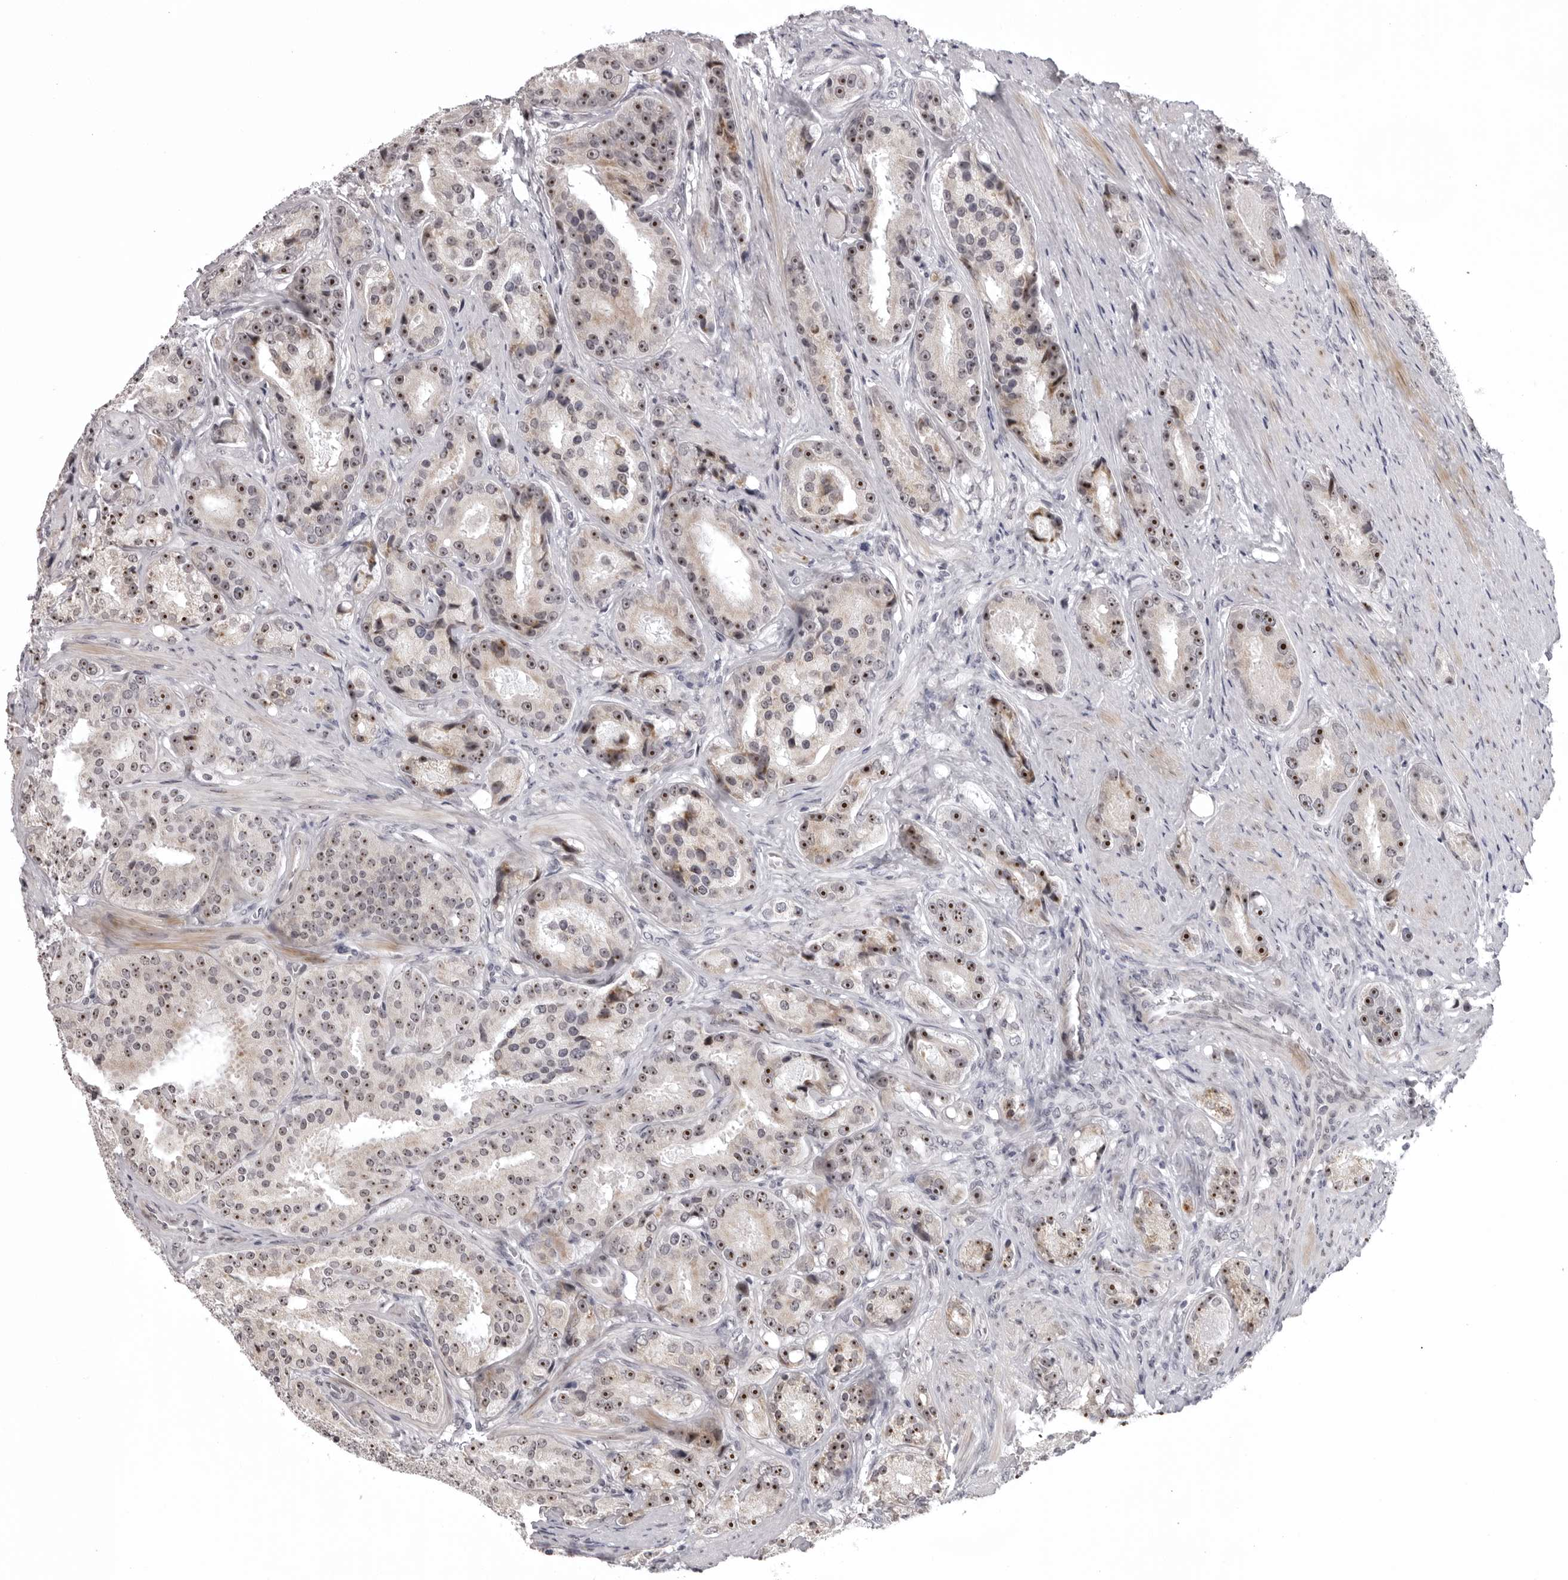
{"staining": {"intensity": "strong", "quantity": "25%-75%", "location": "nuclear"}, "tissue": "prostate cancer", "cell_type": "Tumor cells", "image_type": "cancer", "snomed": [{"axis": "morphology", "description": "Adenocarcinoma, High grade"}, {"axis": "topography", "description": "Prostate"}], "caption": "Immunohistochemical staining of human prostate cancer (high-grade adenocarcinoma) reveals strong nuclear protein positivity in about 25%-75% of tumor cells. (Stains: DAB (3,3'-diaminobenzidine) in brown, nuclei in blue, Microscopy: brightfield microscopy at high magnification).", "gene": "HELZ", "patient": {"sex": "male", "age": 60}}